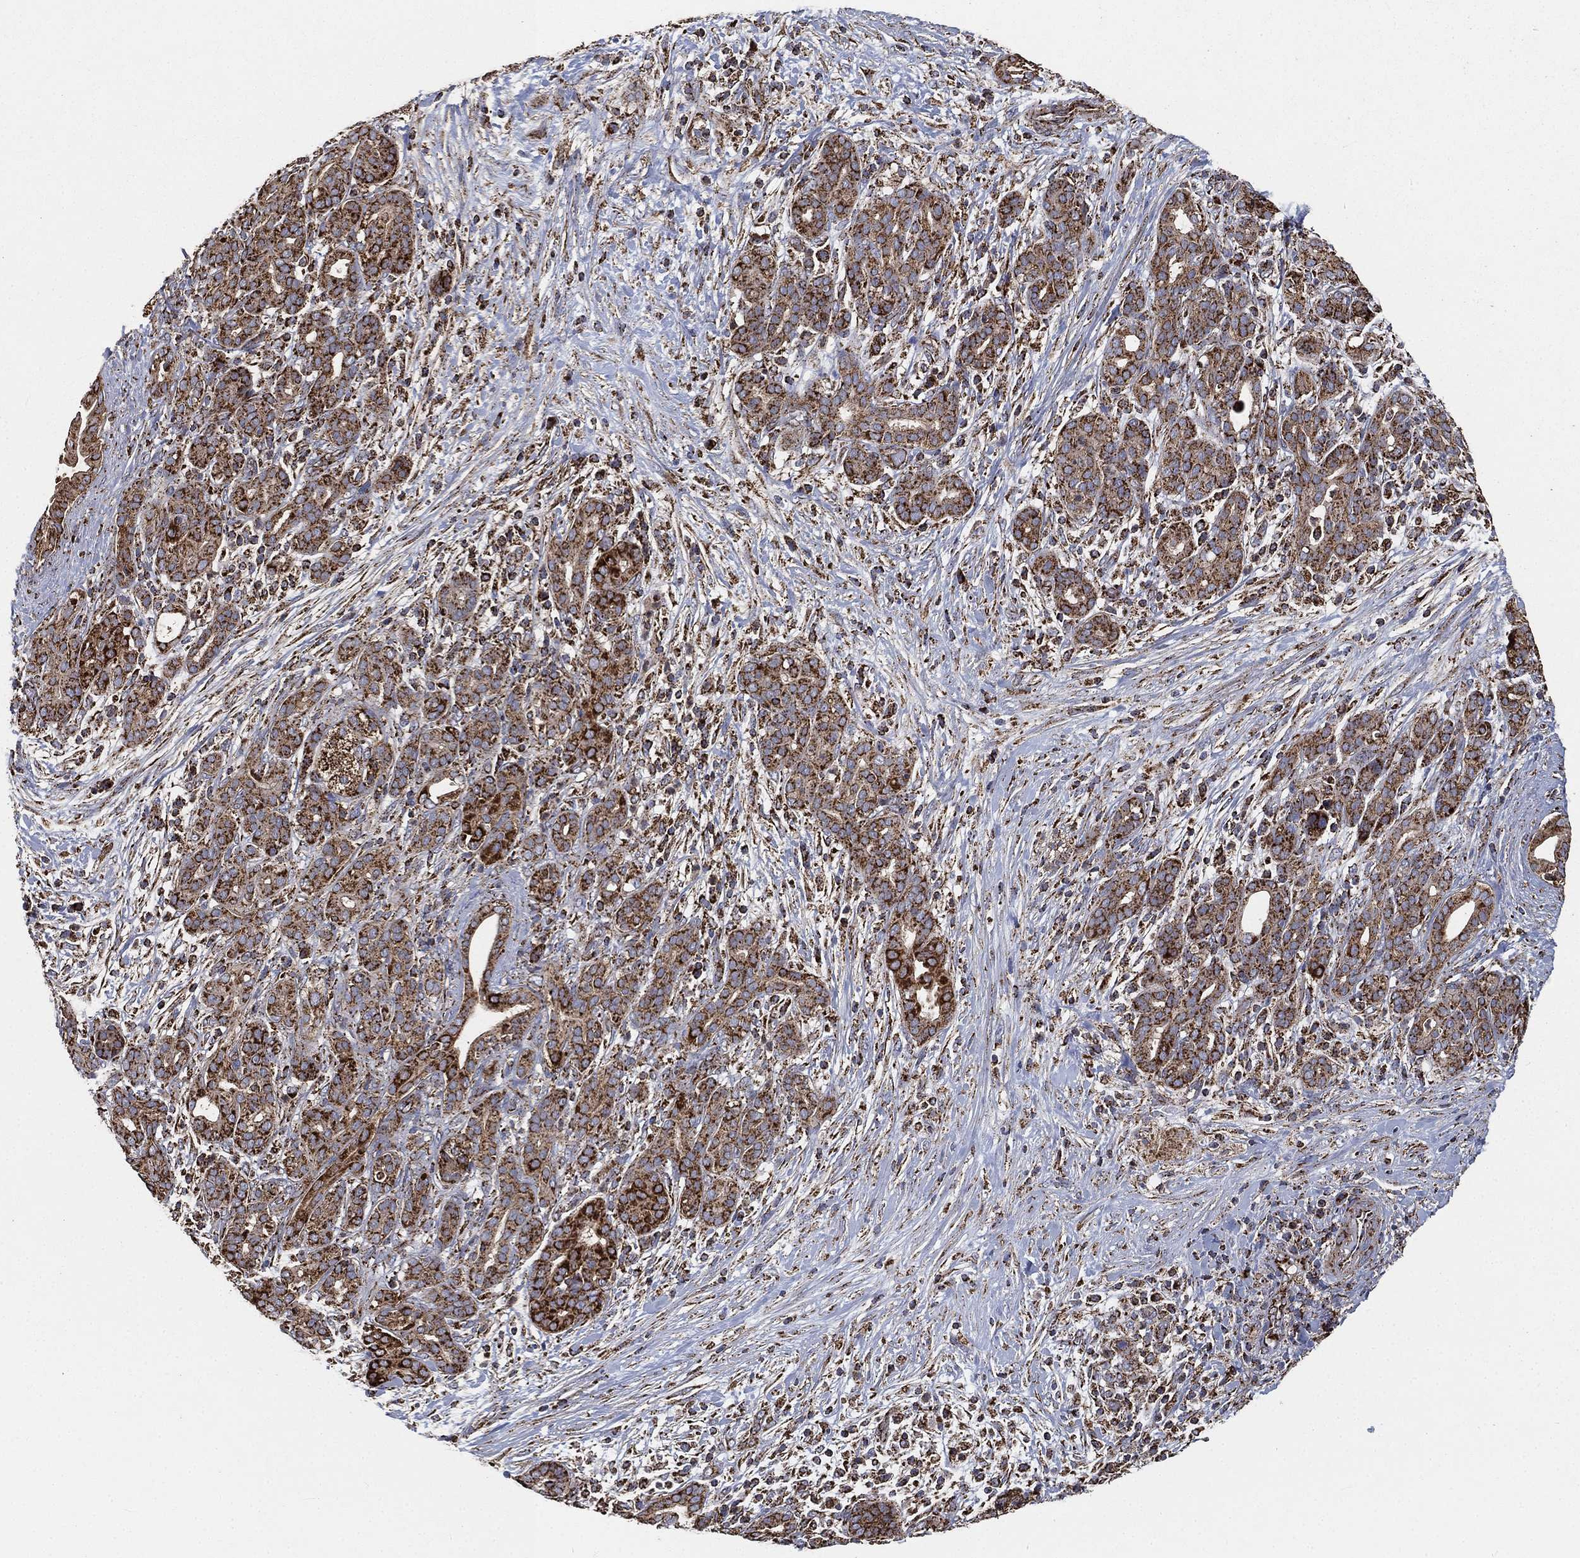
{"staining": {"intensity": "strong", "quantity": ">75%", "location": "cytoplasmic/membranous"}, "tissue": "pancreatic cancer", "cell_type": "Tumor cells", "image_type": "cancer", "snomed": [{"axis": "morphology", "description": "Adenocarcinoma, NOS"}, {"axis": "topography", "description": "Pancreas"}], "caption": "DAB (3,3'-diaminobenzidine) immunohistochemical staining of human pancreatic cancer exhibits strong cytoplasmic/membranous protein positivity in approximately >75% of tumor cells.", "gene": "SLC38A7", "patient": {"sex": "male", "age": 44}}